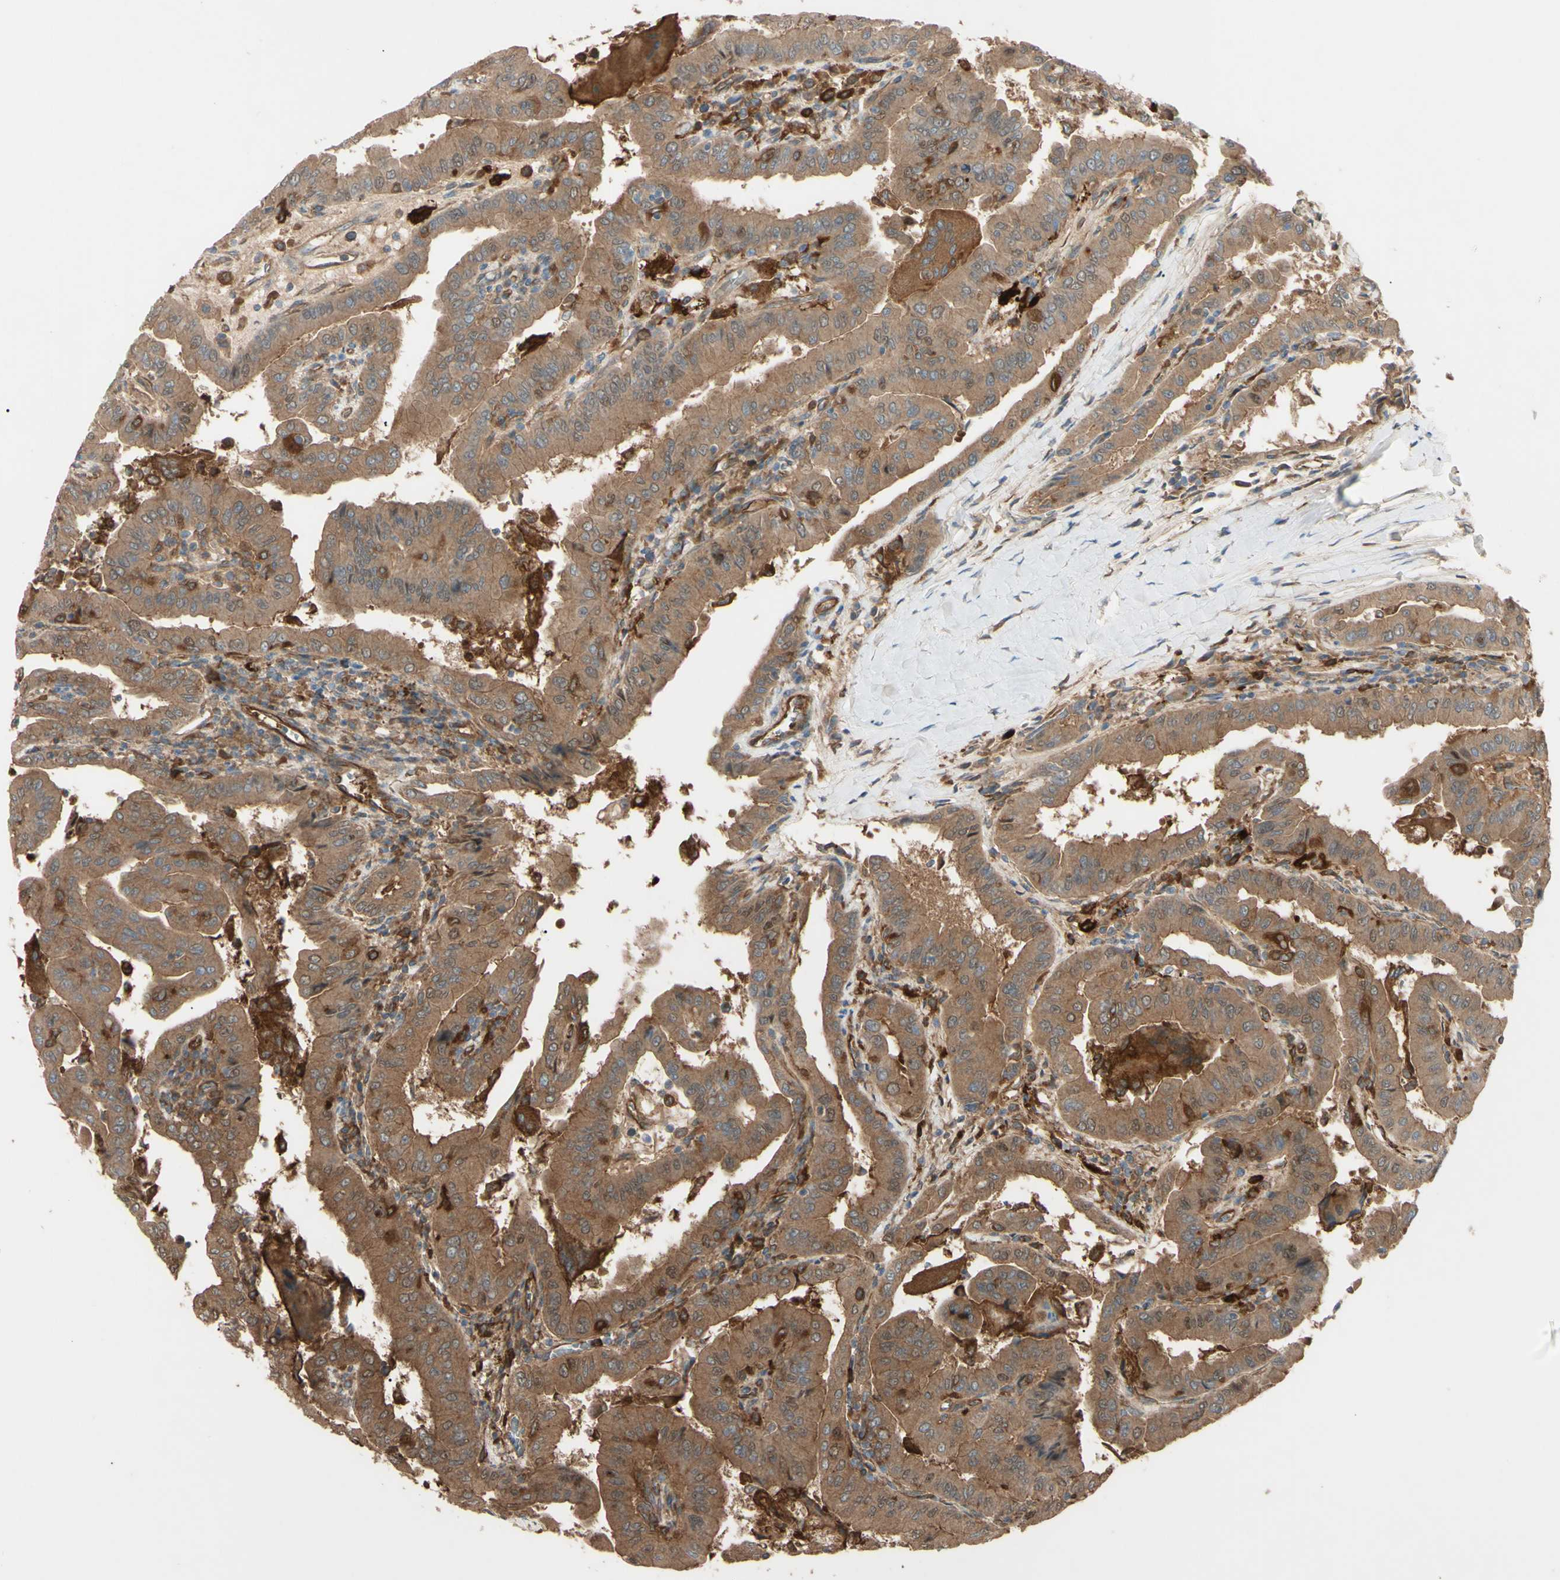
{"staining": {"intensity": "moderate", "quantity": ">75%", "location": "cytoplasmic/membranous"}, "tissue": "thyroid cancer", "cell_type": "Tumor cells", "image_type": "cancer", "snomed": [{"axis": "morphology", "description": "Papillary adenocarcinoma, NOS"}, {"axis": "topography", "description": "Thyroid gland"}], "caption": "A medium amount of moderate cytoplasmic/membranous expression is appreciated in approximately >75% of tumor cells in thyroid cancer (papillary adenocarcinoma) tissue.", "gene": "PTPN12", "patient": {"sex": "male", "age": 33}}